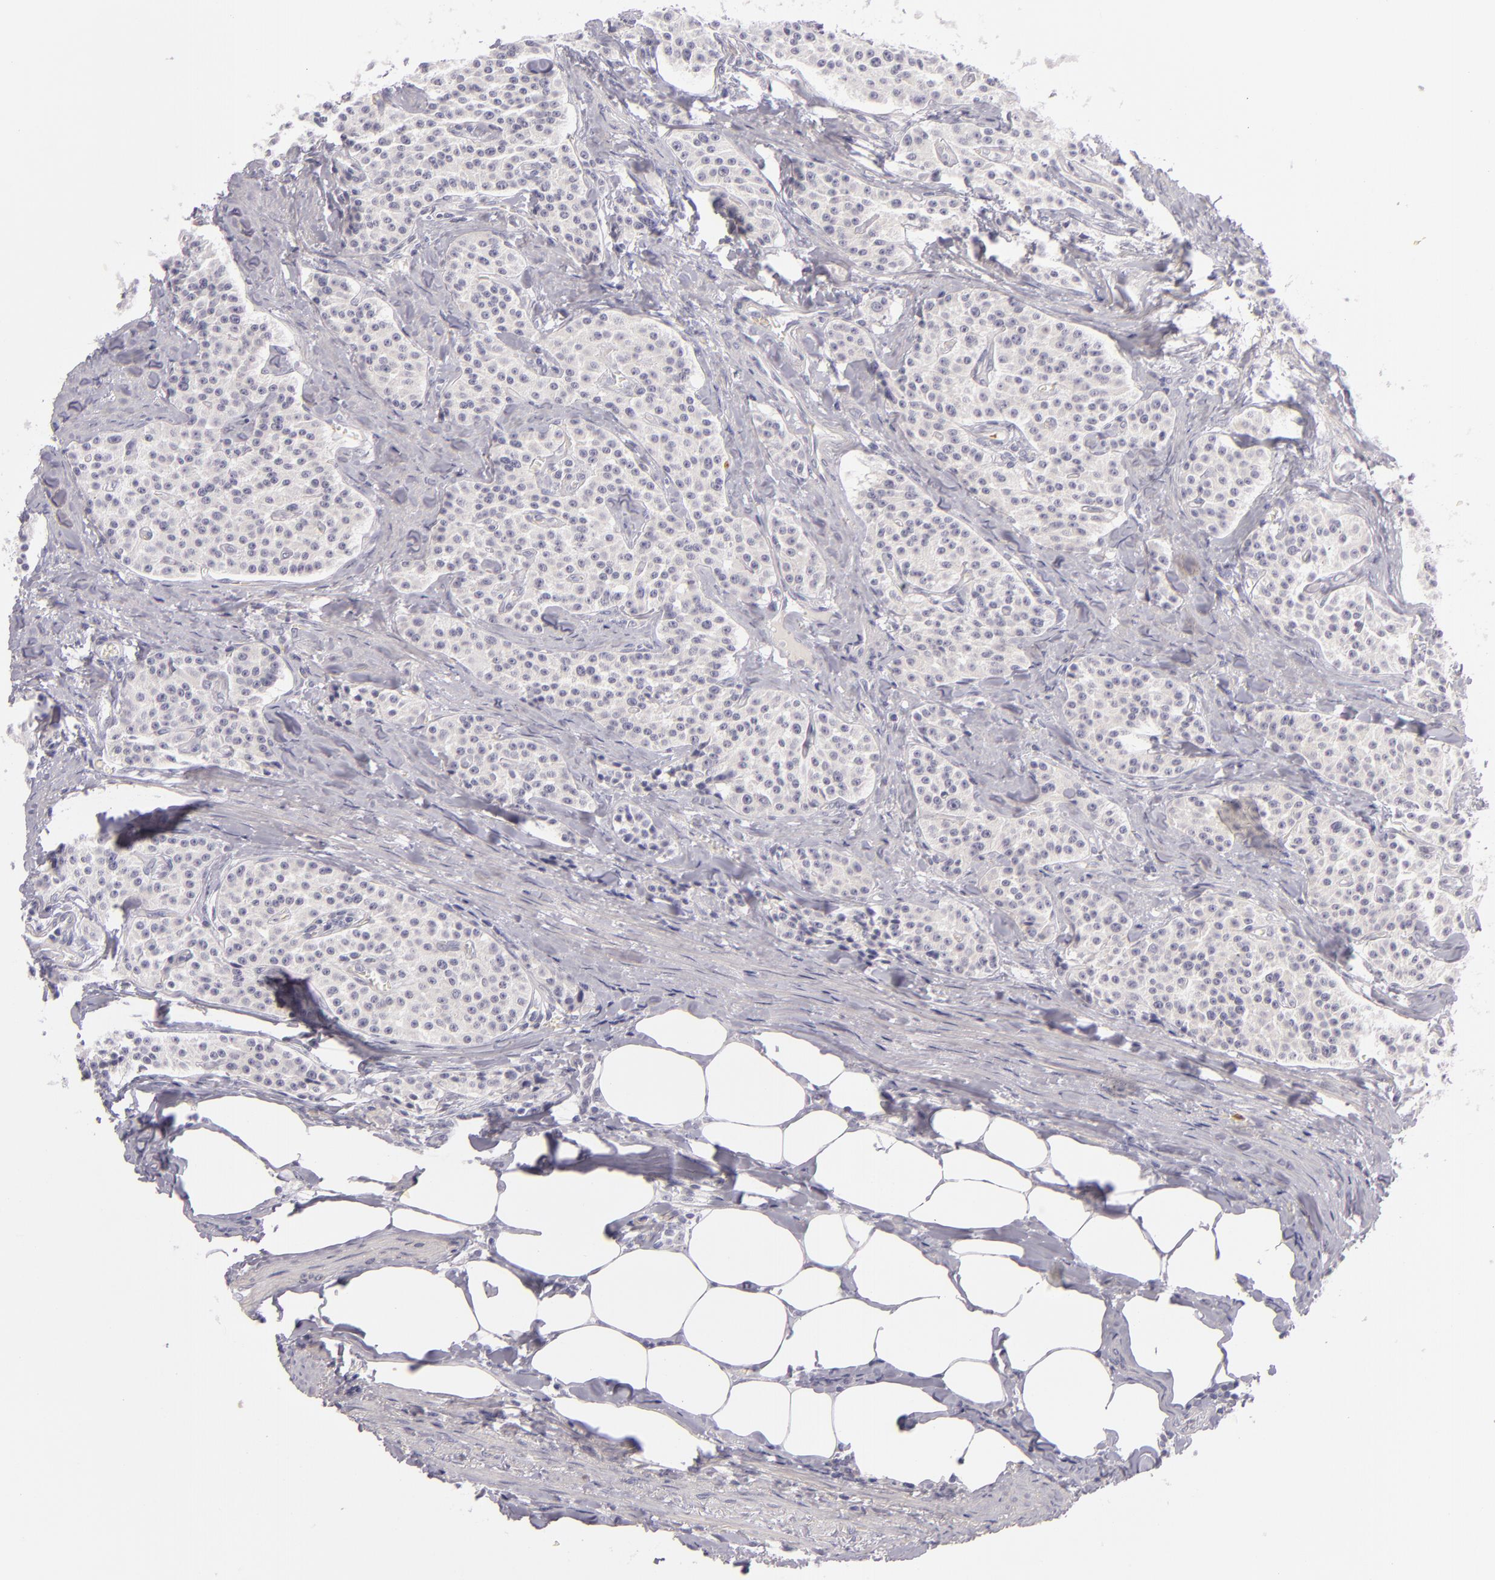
{"staining": {"intensity": "negative", "quantity": "none", "location": "none"}, "tissue": "carcinoid", "cell_type": "Tumor cells", "image_type": "cancer", "snomed": [{"axis": "morphology", "description": "Carcinoid, malignant, NOS"}, {"axis": "topography", "description": "Stomach"}], "caption": "High power microscopy image of an immunohistochemistry histopathology image of carcinoid, revealing no significant expression in tumor cells.", "gene": "FAM181A", "patient": {"sex": "female", "age": 76}}